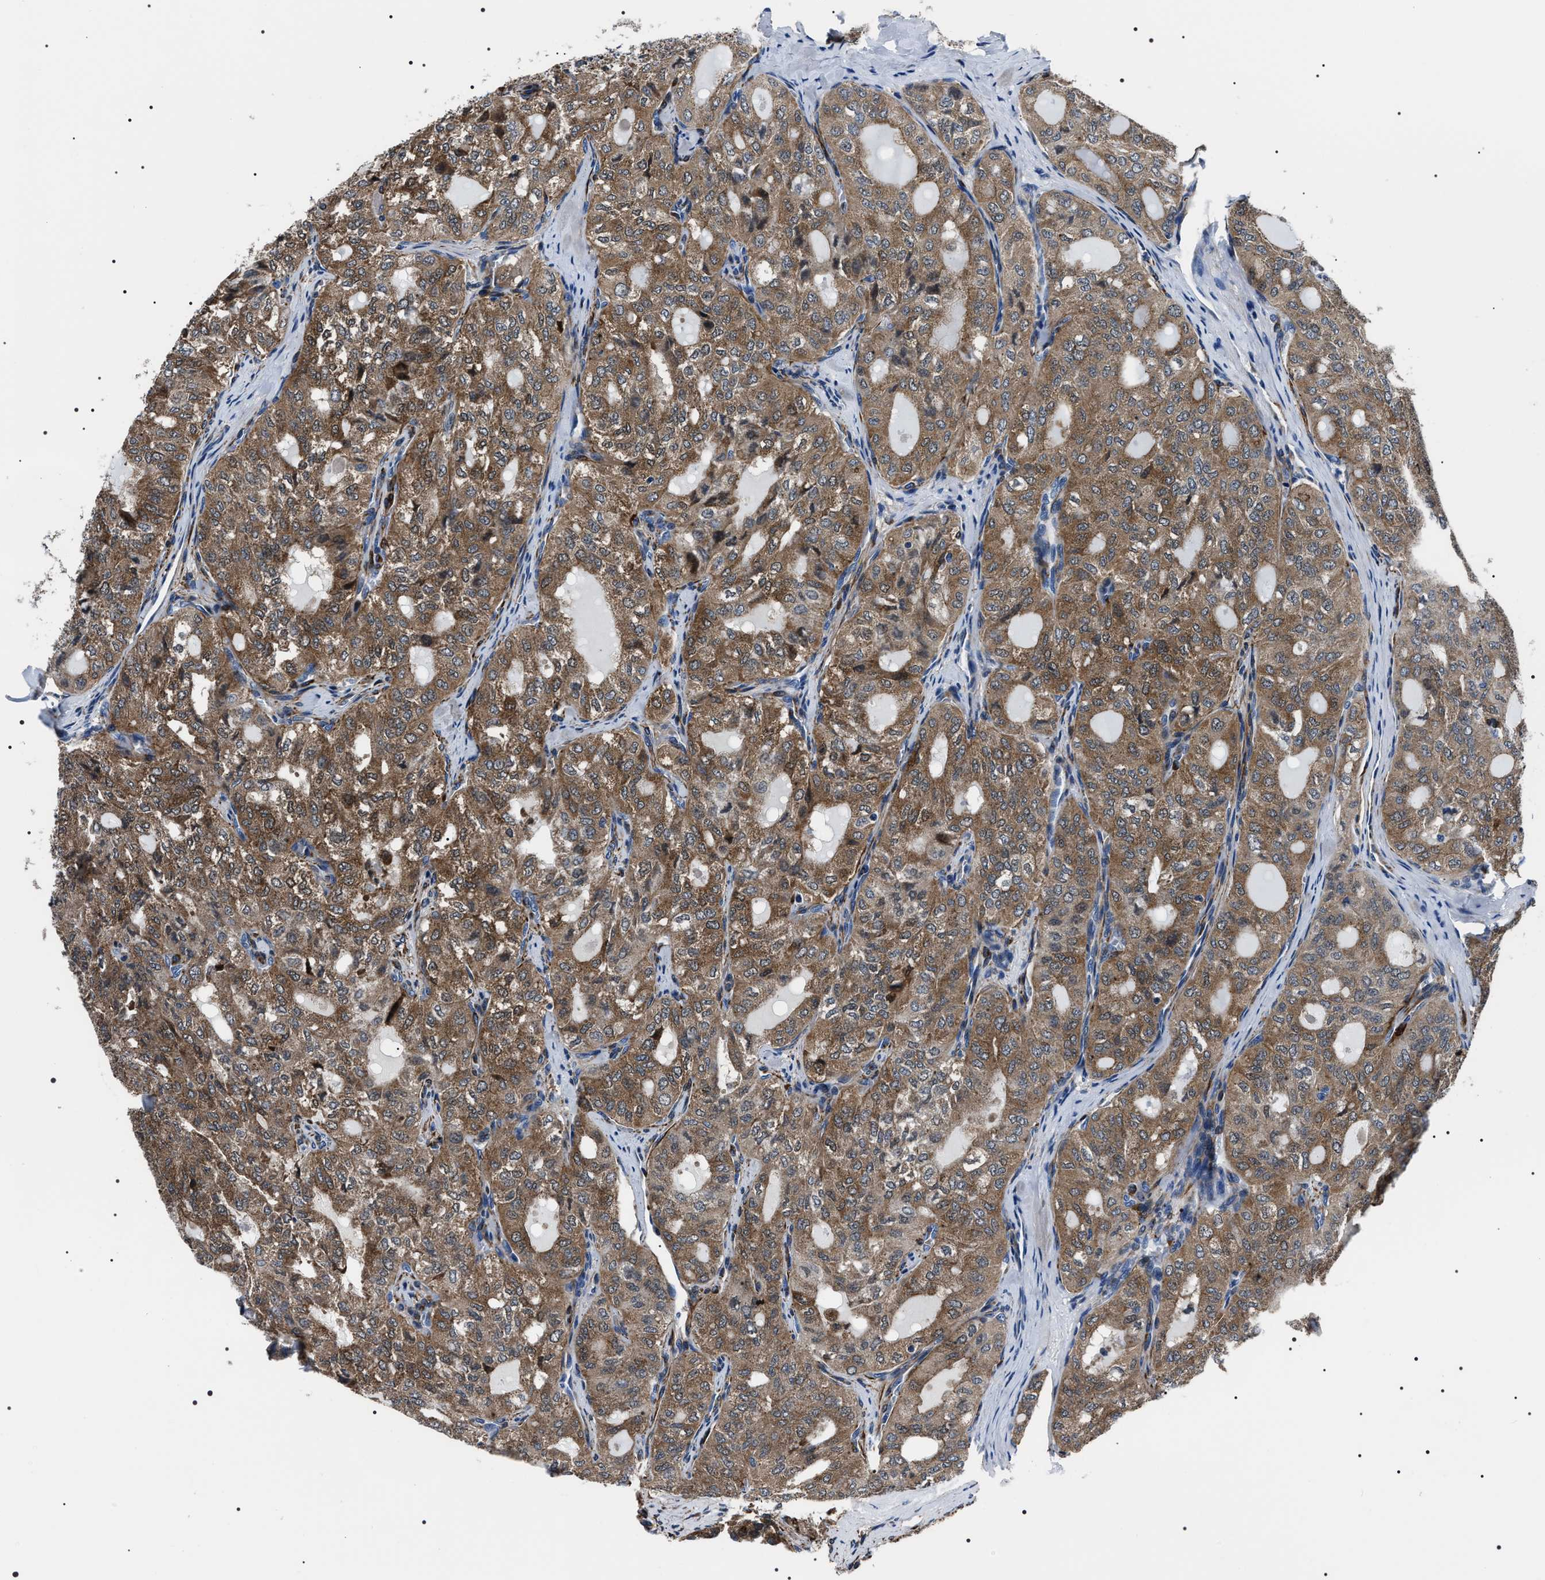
{"staining": {"intensity": "moderate", "quantity": ">75%", "location": "cytoplasmic/membranous"}, "tissue": "thyroid cancer", "cell_type": "Tumor cells", "image_type": "cancer", "snomed": [{"axis": "morphology", "description": "Follicular adenoma carcinoma, NOS"}, {"axis": "topography", "description": "Thyroid gland"}], "caption": "Immunohistochemistry of follicular adenoma carcinoma (thyroid) demonstrates medium levels of moderate cytoplasmic/membranous expression in about >75% of tumor cells.", "gene": "BAG2", "patient": {"sex": "male", "age": 75}}